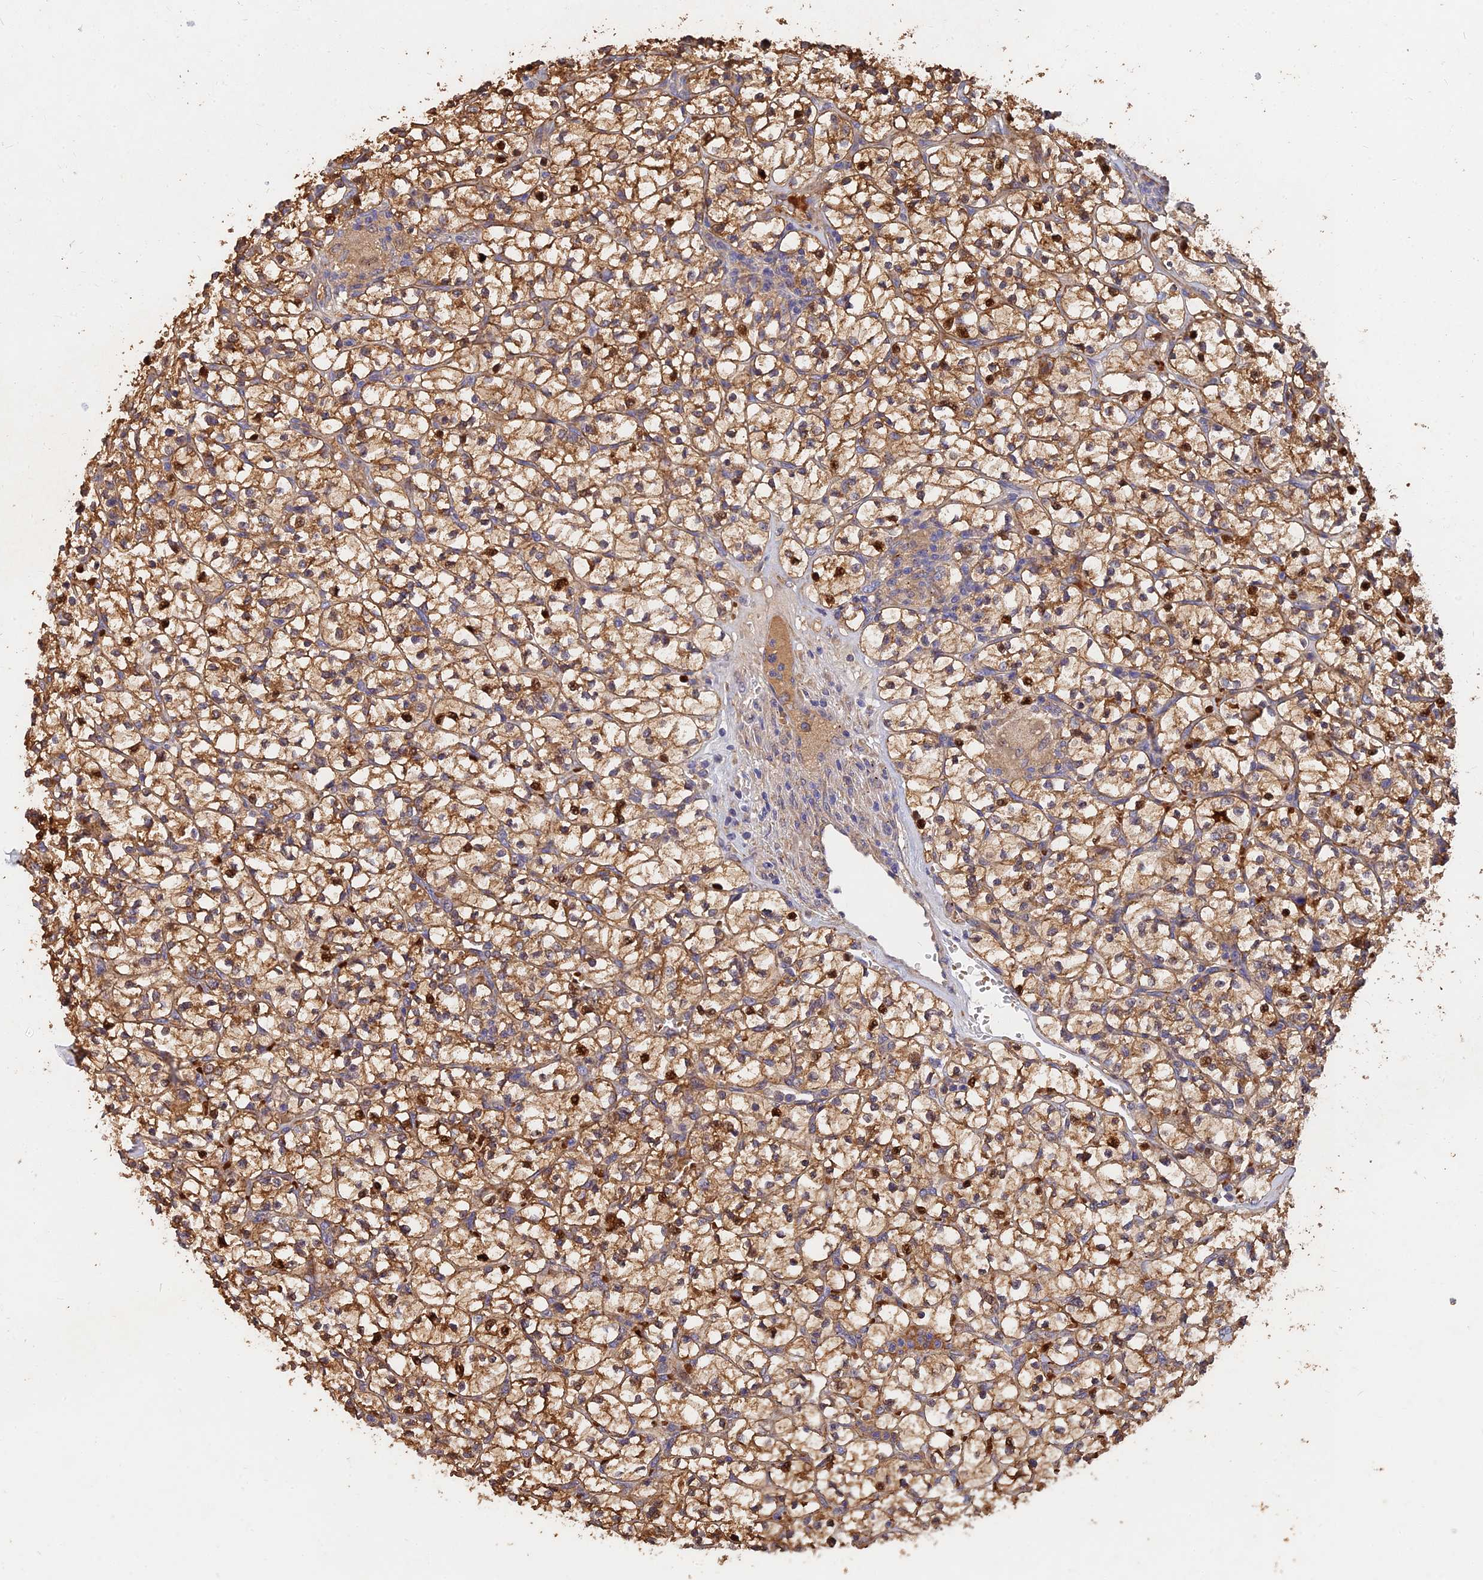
{"staining": {"intensity": "moderate", "quantity": ">75%", "location": "cytoplasmic/membranous,nuclear"}, "tissue": "renal cancer", "cell_type": "Tumor cells", "image_type": "cancer", "snomed": [{"axis": "morphology", "description": "Adenocarcinoma, NOS"}, {"axis": "topography", "description": "Kidney"}], "caption": "Renal cancer (adenocarcinoma) was stained to show a protein in brown. There is medium levels of moderate cytoplasmic/membranous and nuclear expression in about >75% of tumor cells. Nuclei are stained in blue.", "gene": "SLC38A11", "patient": {"sex": "female", "age": 64}}